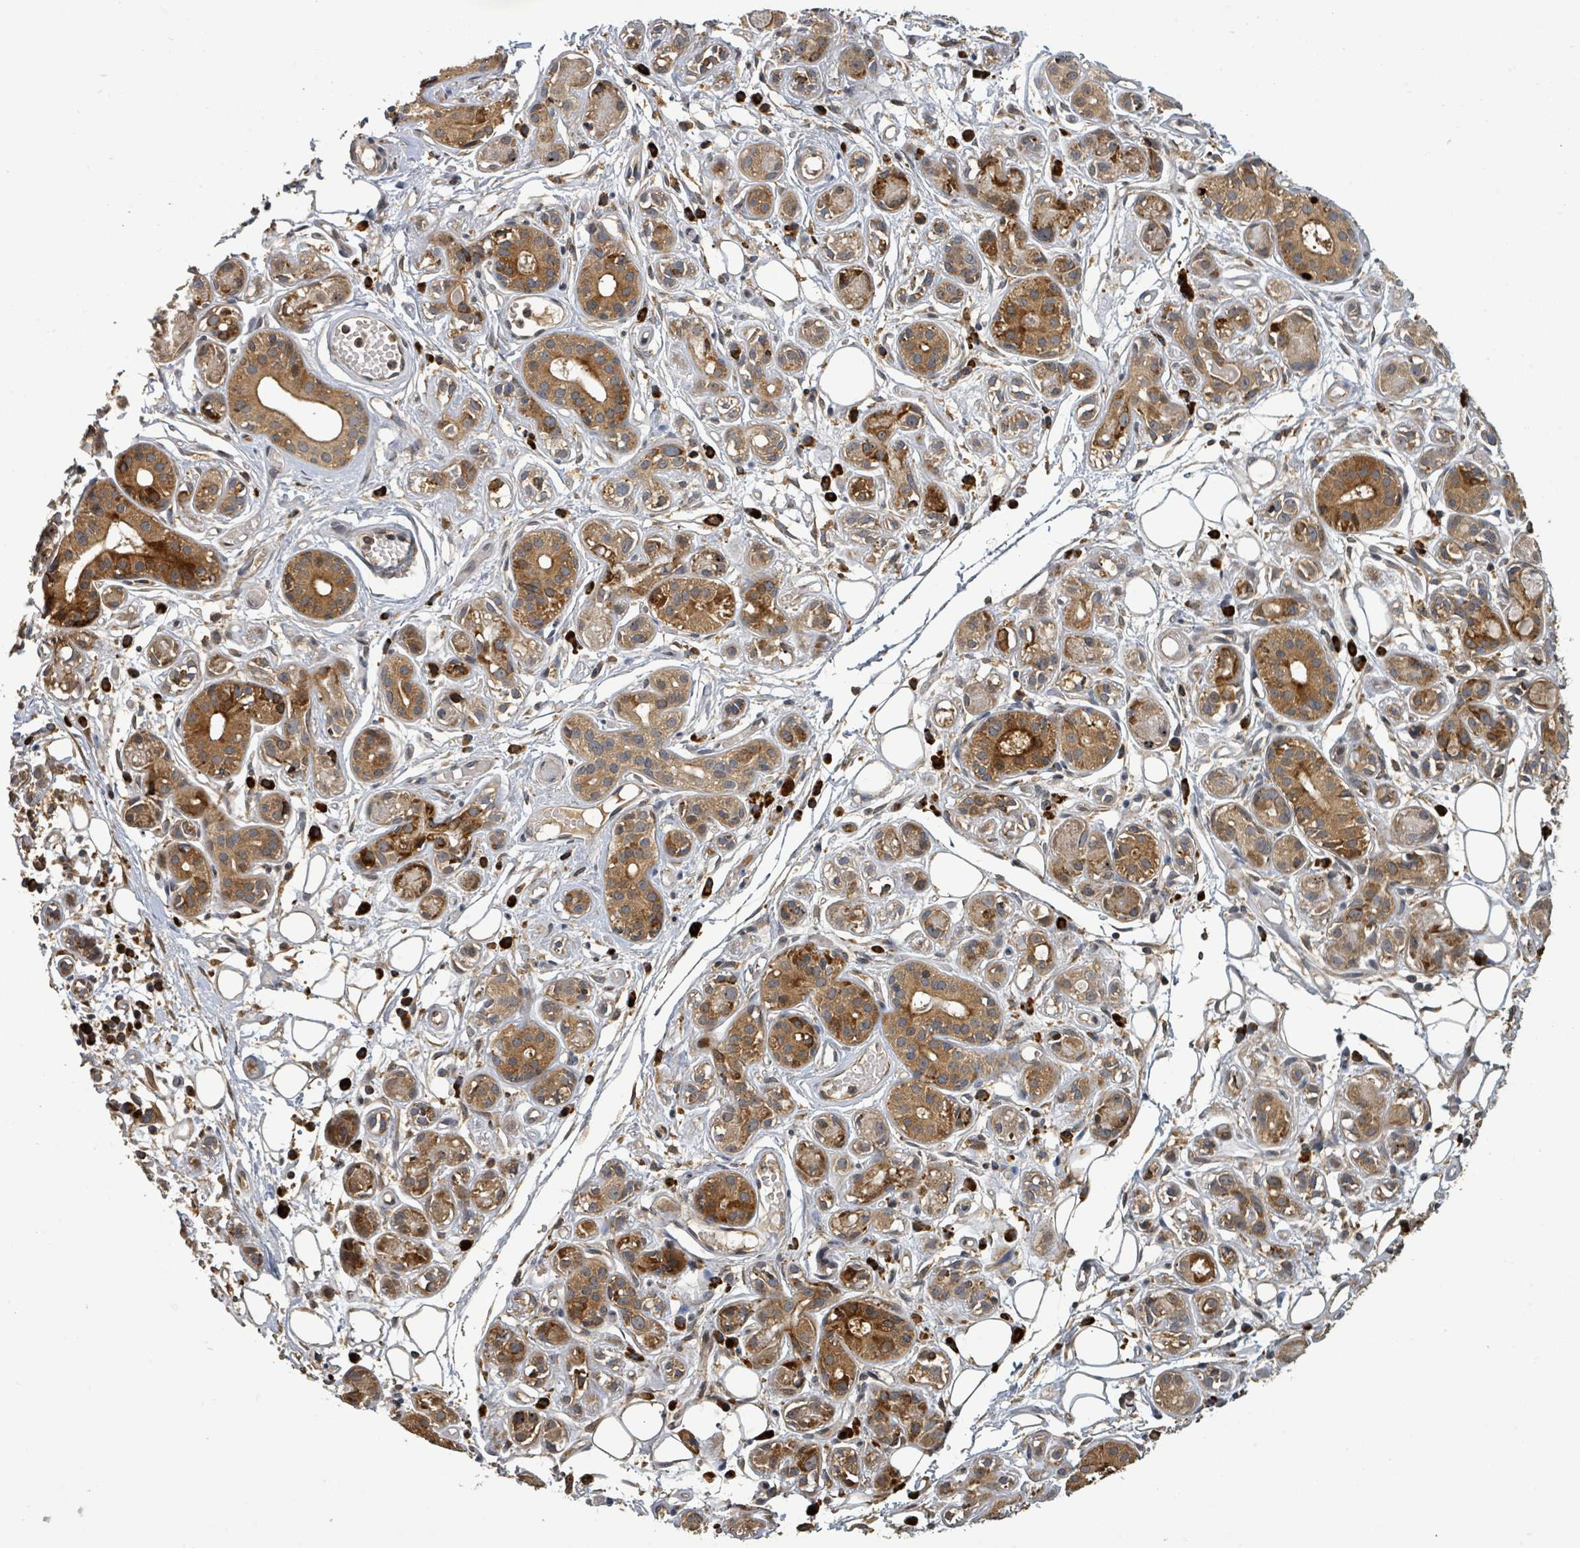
{"staining": {"intensity": "moderate", "quantity": ">75%", "location": "cytoplasmic/membranous"}, "tissue": "salivary gland", "cell_type": "Glandular cells", "image_type": "normal", "snomed": [{"axis": "morphology", "description": "Normal tissue, NOS"}, {"axis": "topography", "description": "Salivary gland"}], "caption": "Salivary gland stained with DAB (3,3'-diaminobenzidine) immunohistochemistry (IHC) reveals medium levels of moderate cytoplasmic/membranous staining in about >75% of glandular cells.", "gene": "STARD4", "patient": {"sex": "male", "age": 54}}